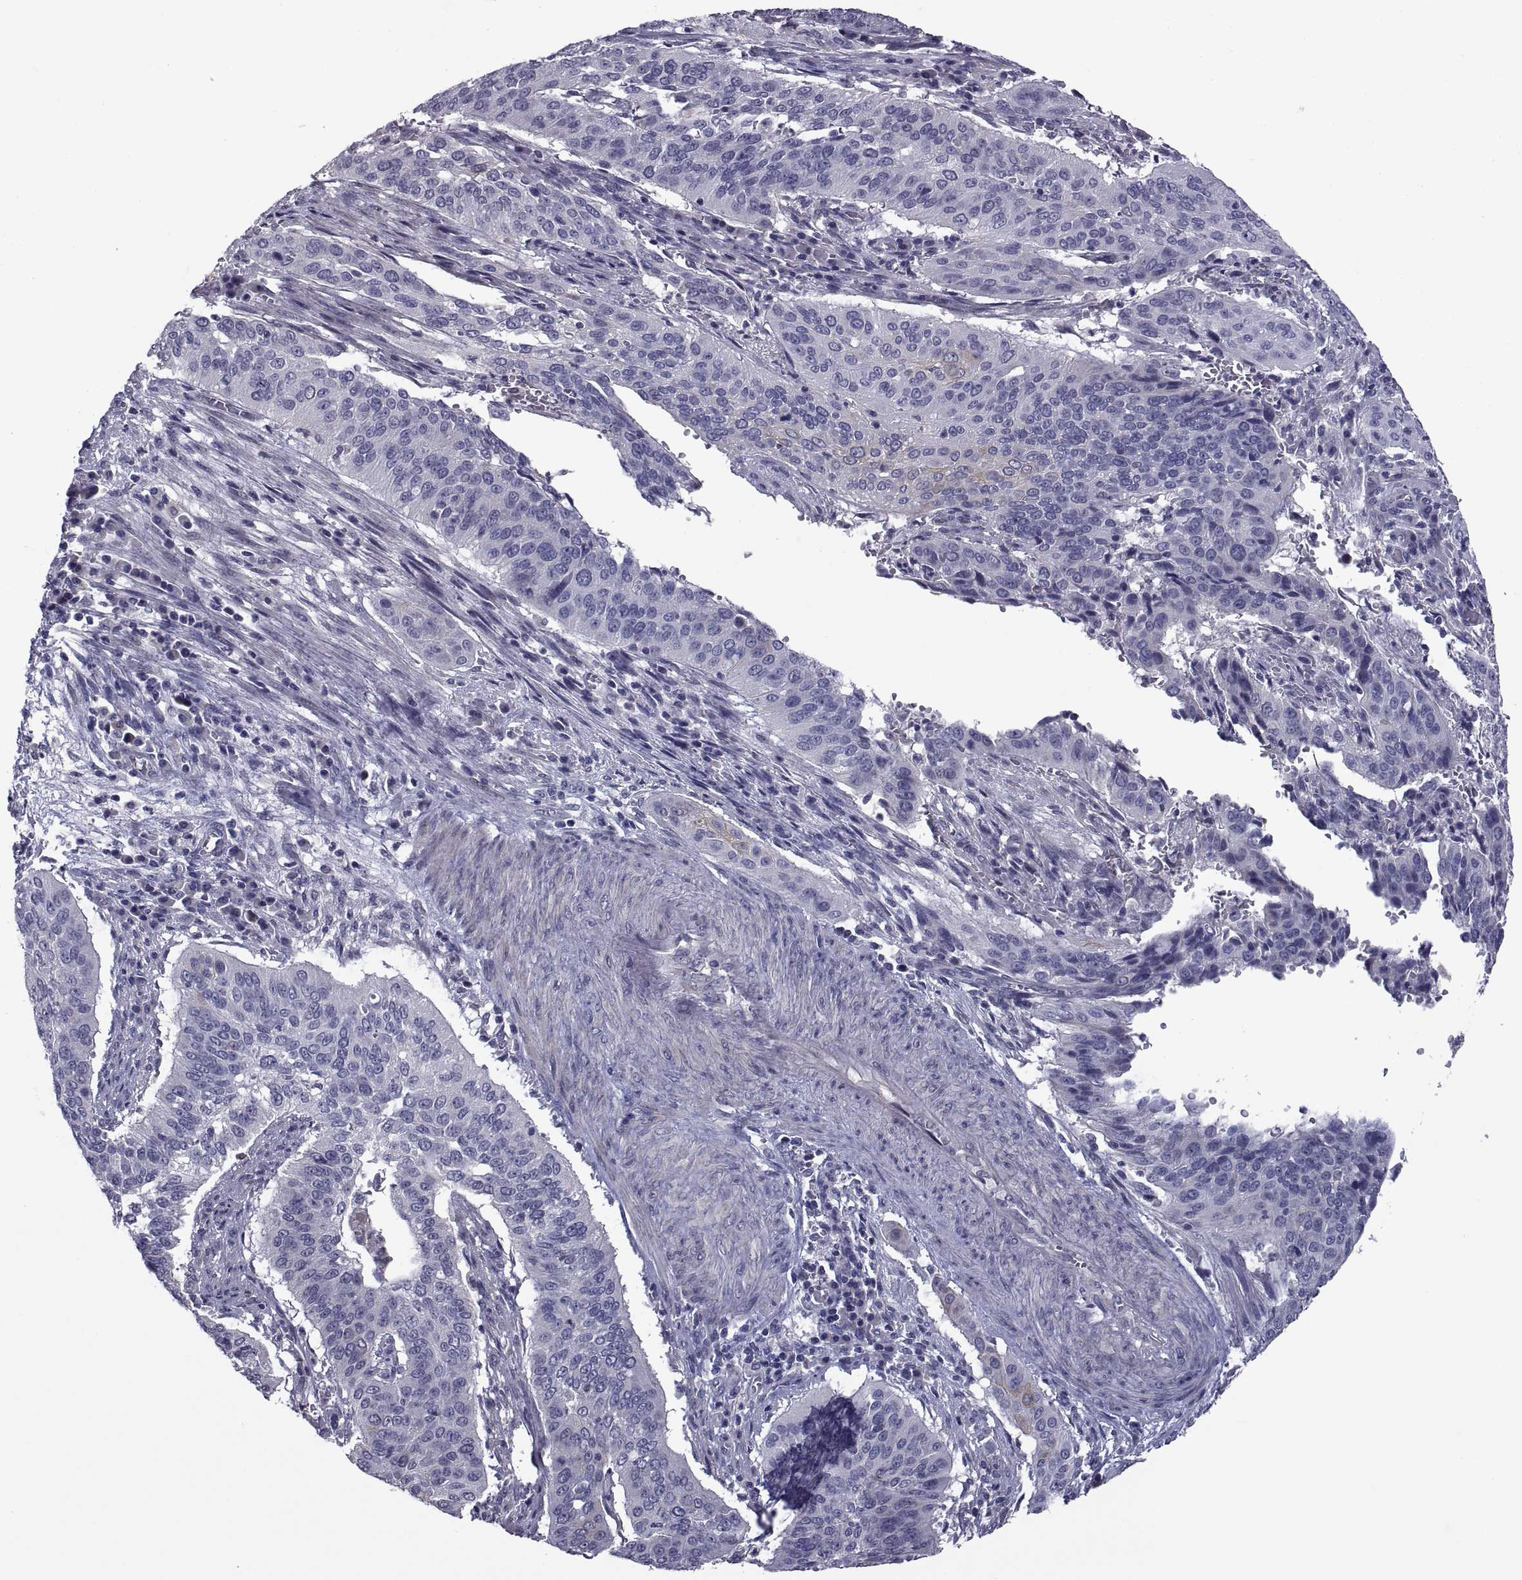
{"staining": {"intensity": "weak", "quantity": "<25%", "location": "cytoplasmic/membranous"}, "tissue": "cervical cancer", "cell_type": "Tumor cells", "image_type": "cancer", "snomed": [{"axis": "morphology", "description": "Squamous cell carcinoma, NOS"}, {"axis": "topography", "description": "Cervix"}], "caption": "Micrograph shows no protein staining in tumor cells of cervical squamous cell carcinoma tissue. The staining is performed using DAB (3,3'-diaminobenzidine) brown chromogen with nuclei counter-stained in using hematoxylin.", "gene": "NPTX2", "patient": {"sex": "female", "age": 39}}